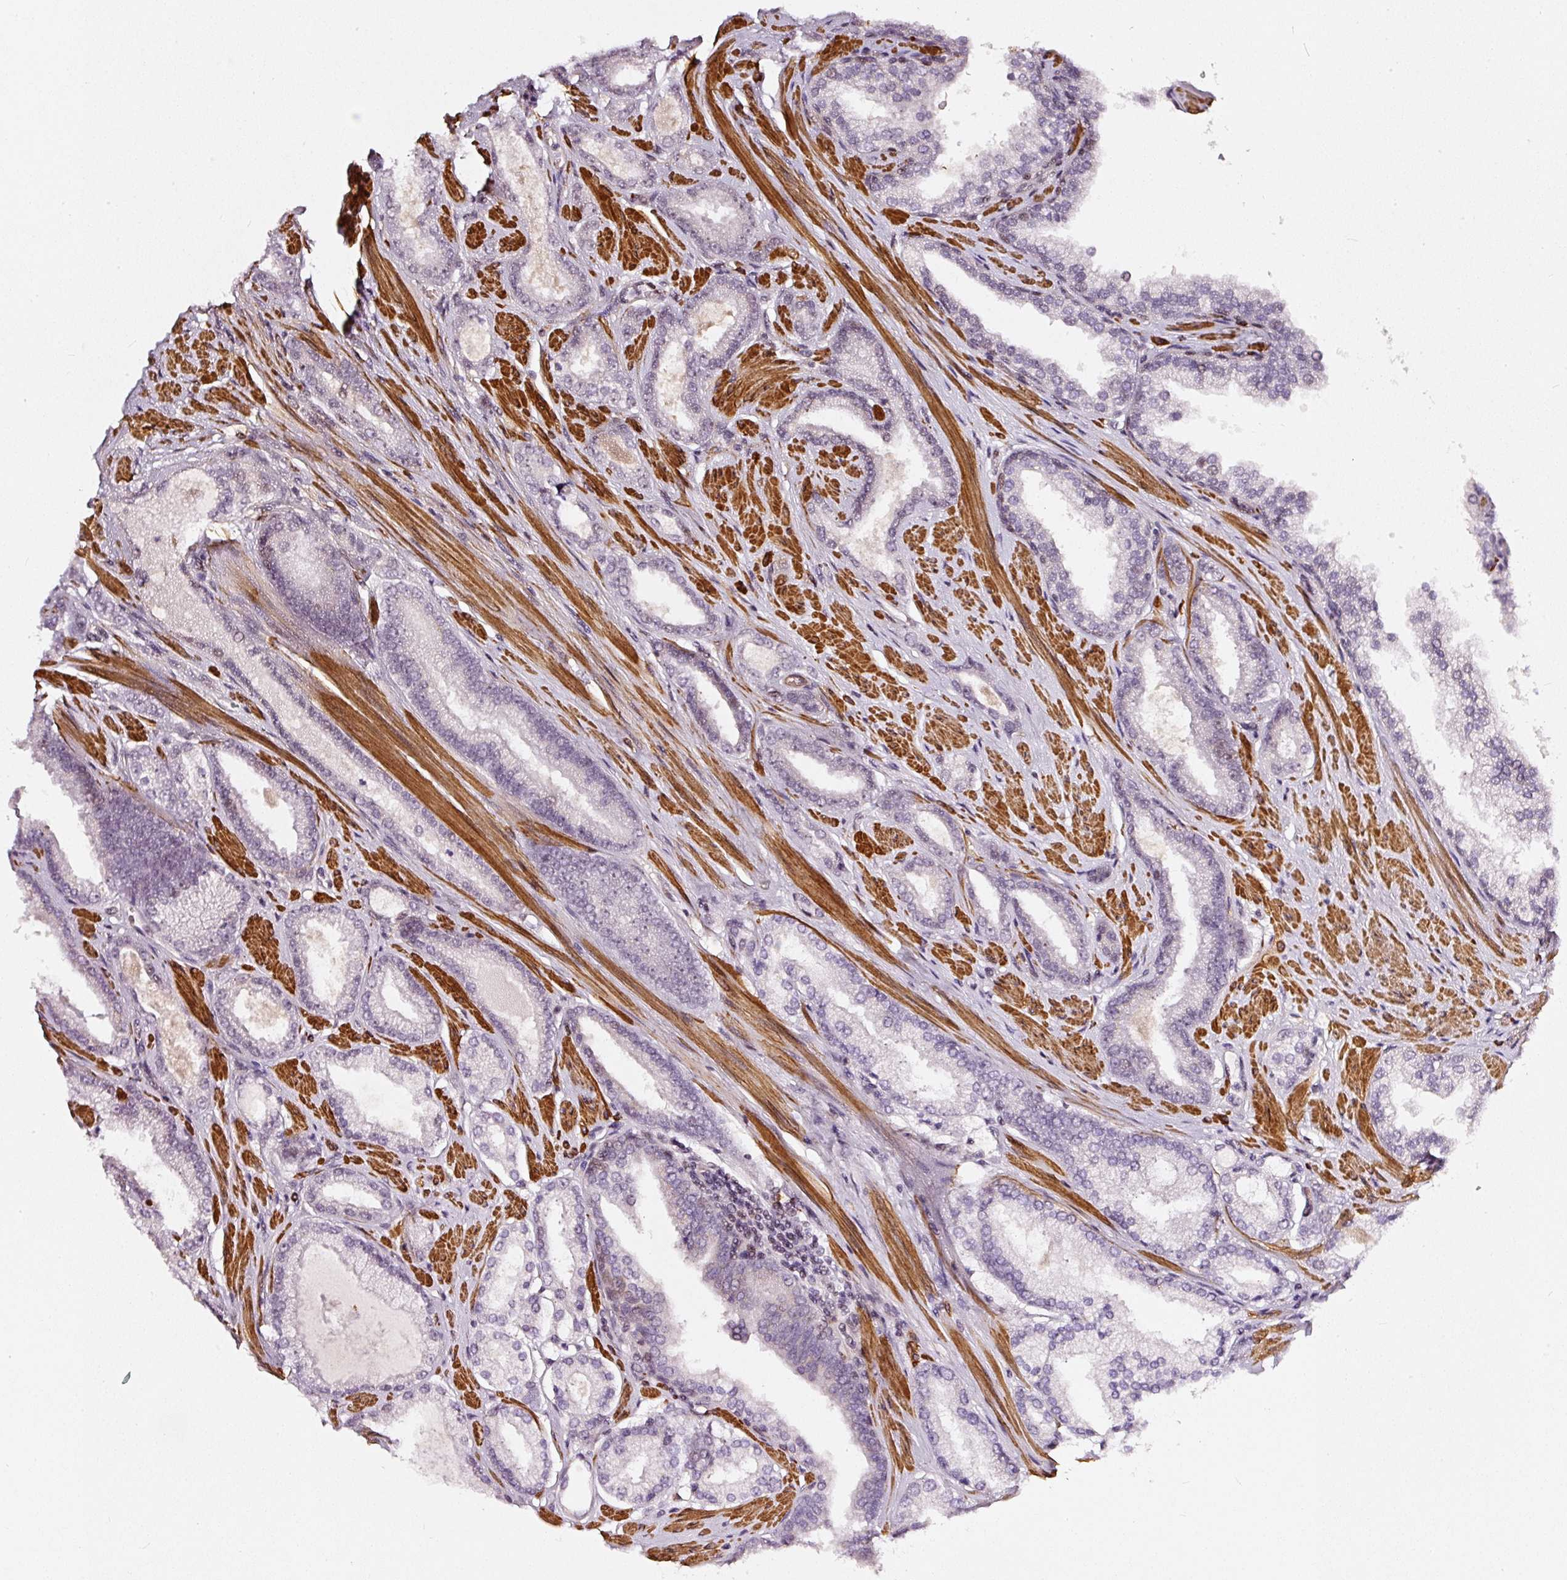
{"staining": {"intensity": "negative", "quantity": "none", "location": "none"}, "tissue": "prostate cancer", "cell_type": "Tumor cells", "image_type": "cancer", "snomed": [{"axis": "morphology", "description": "Adenocarcinoma, Low grade"}, {"axis": "topography", "description": "Prostate"}], "caption": "Prostate adenocarcinoma (low-grade) was stained to show a protein in brown. There is no significant expression in tumor cells.", "gene": "MXRA8", "patient": {"sex": "male", "age": 42}}